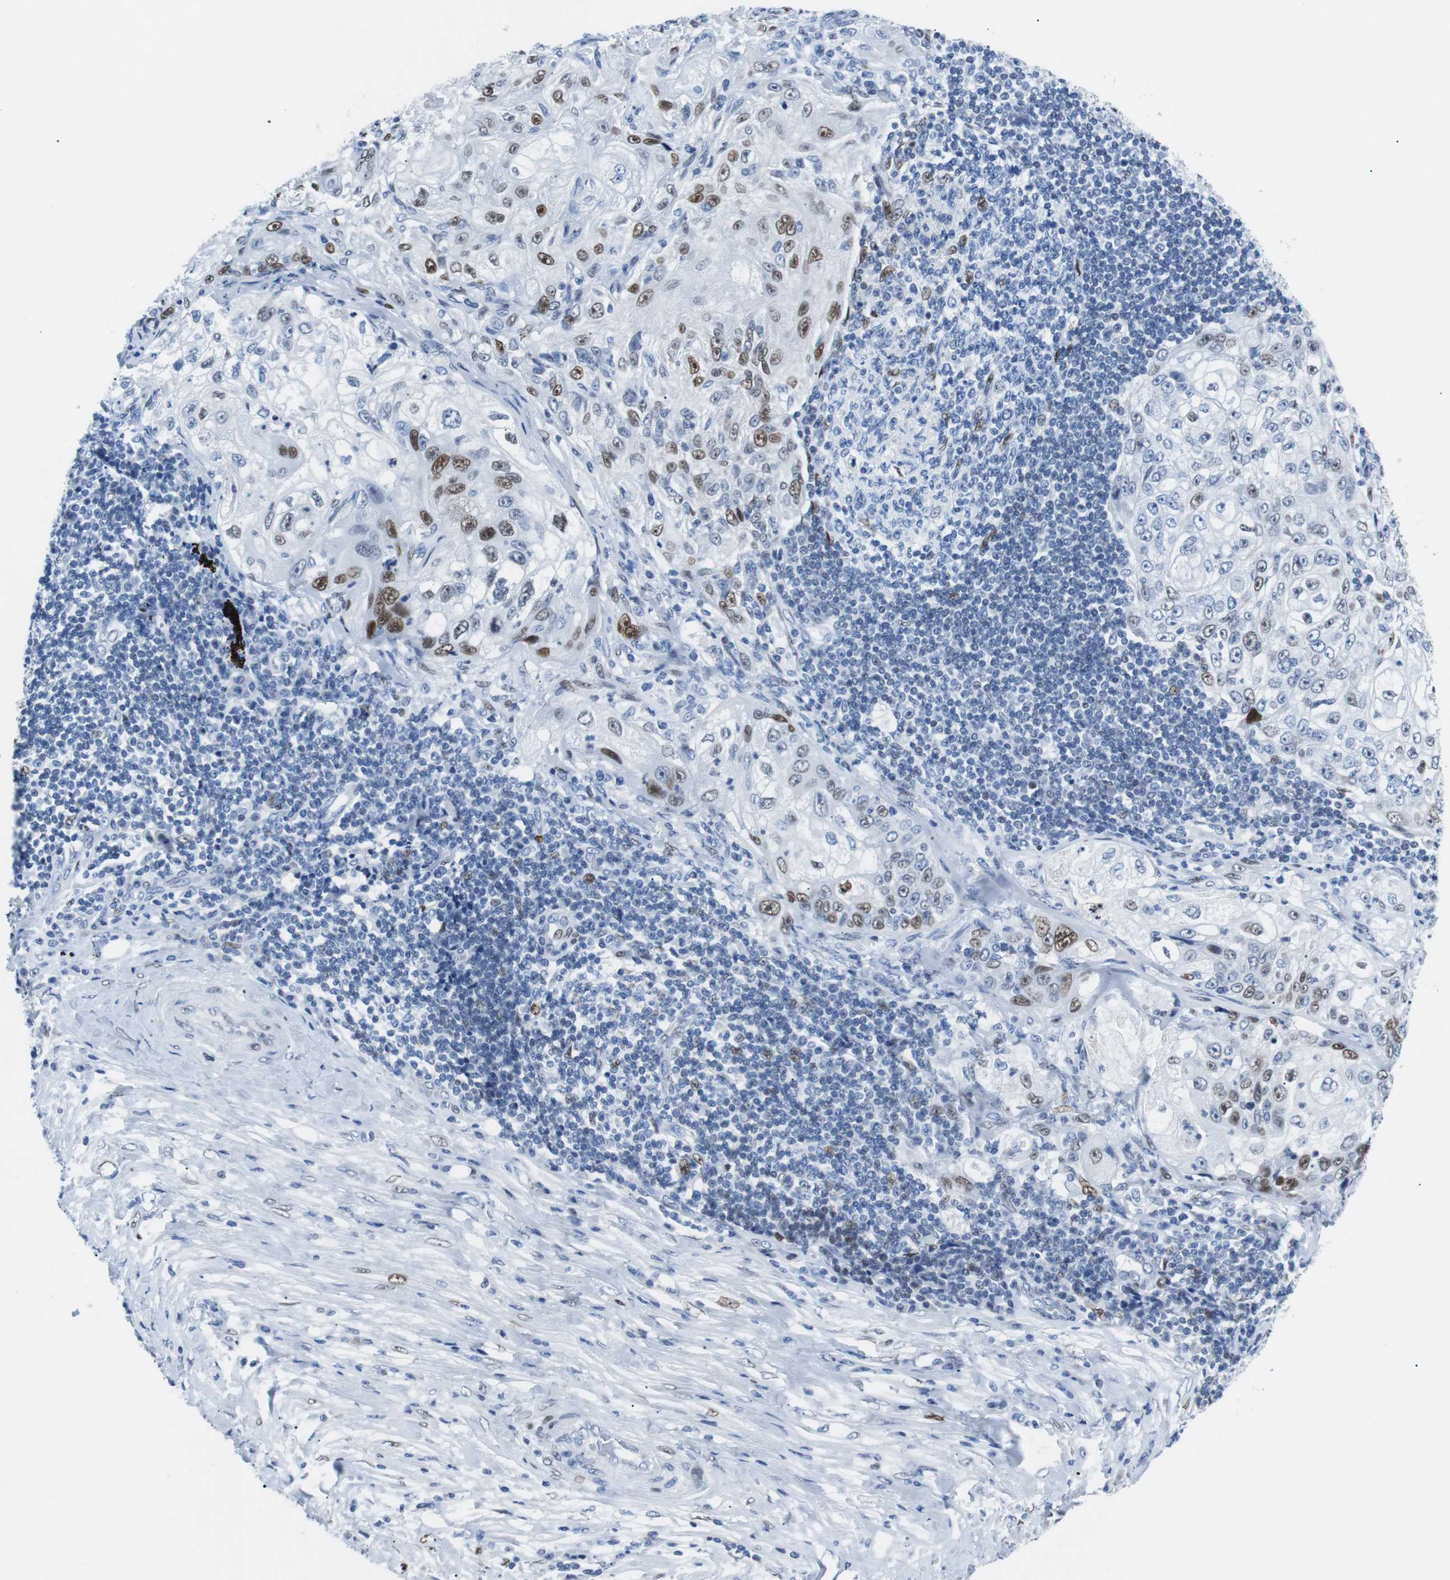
{"staining": {"intensity": "moderate", "quantity": "<25%", "location": "nuclear"}, "tissue": "lung cancer", "cell_type": "Tumor cells", "image_type": "cancer", "snomed": [{"axis": "morphology", "description": "Inflammation, NOS"}, {"axis": "morphology", "description": "Squamous cell carcinoma, NOS"}, {"axis": "topography", "description": "Lymph node"}, {"axis": "topography", "description": "Soft tissue"}, {"axis": "topography", "description": "Lung"}], "caption": "Squamous cell carcinoma (lung) stained with DAB IHC shows low levels of moderate nuclear positivity in approximately <25% of tumor cells.", "gene": "JUN", "patient": {"sex": "male", "age": 66}}